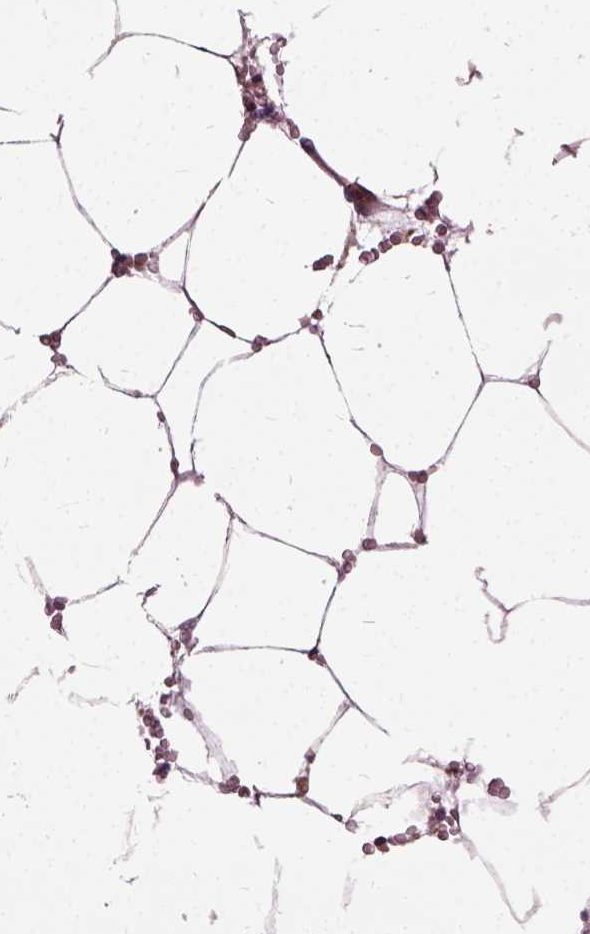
{"staining": {"intensity": "strong", "quantity": "<25%", "location": "cytoplasmic/membranous"}, "tissue": "bone marrow", "cell_type": "Hematopoietic cells", "image_type": "normal", "snomed": [{"axis": "morphology", "description": "Normal tissue, NOS"}, {"axis": "topography", "description": "Bone marrow"}], "caption": "A brown stain highlights strong cytoplasmic/membranous expression of a protein in hematopoietic cells of unremarkable human bone marrow. Immunohistochemistry (ihc) stains the protein of interest in brown and the nuclei are stained blue.", "gene": "ILRUN", "patient": {"sex": "female", "age": 52}}